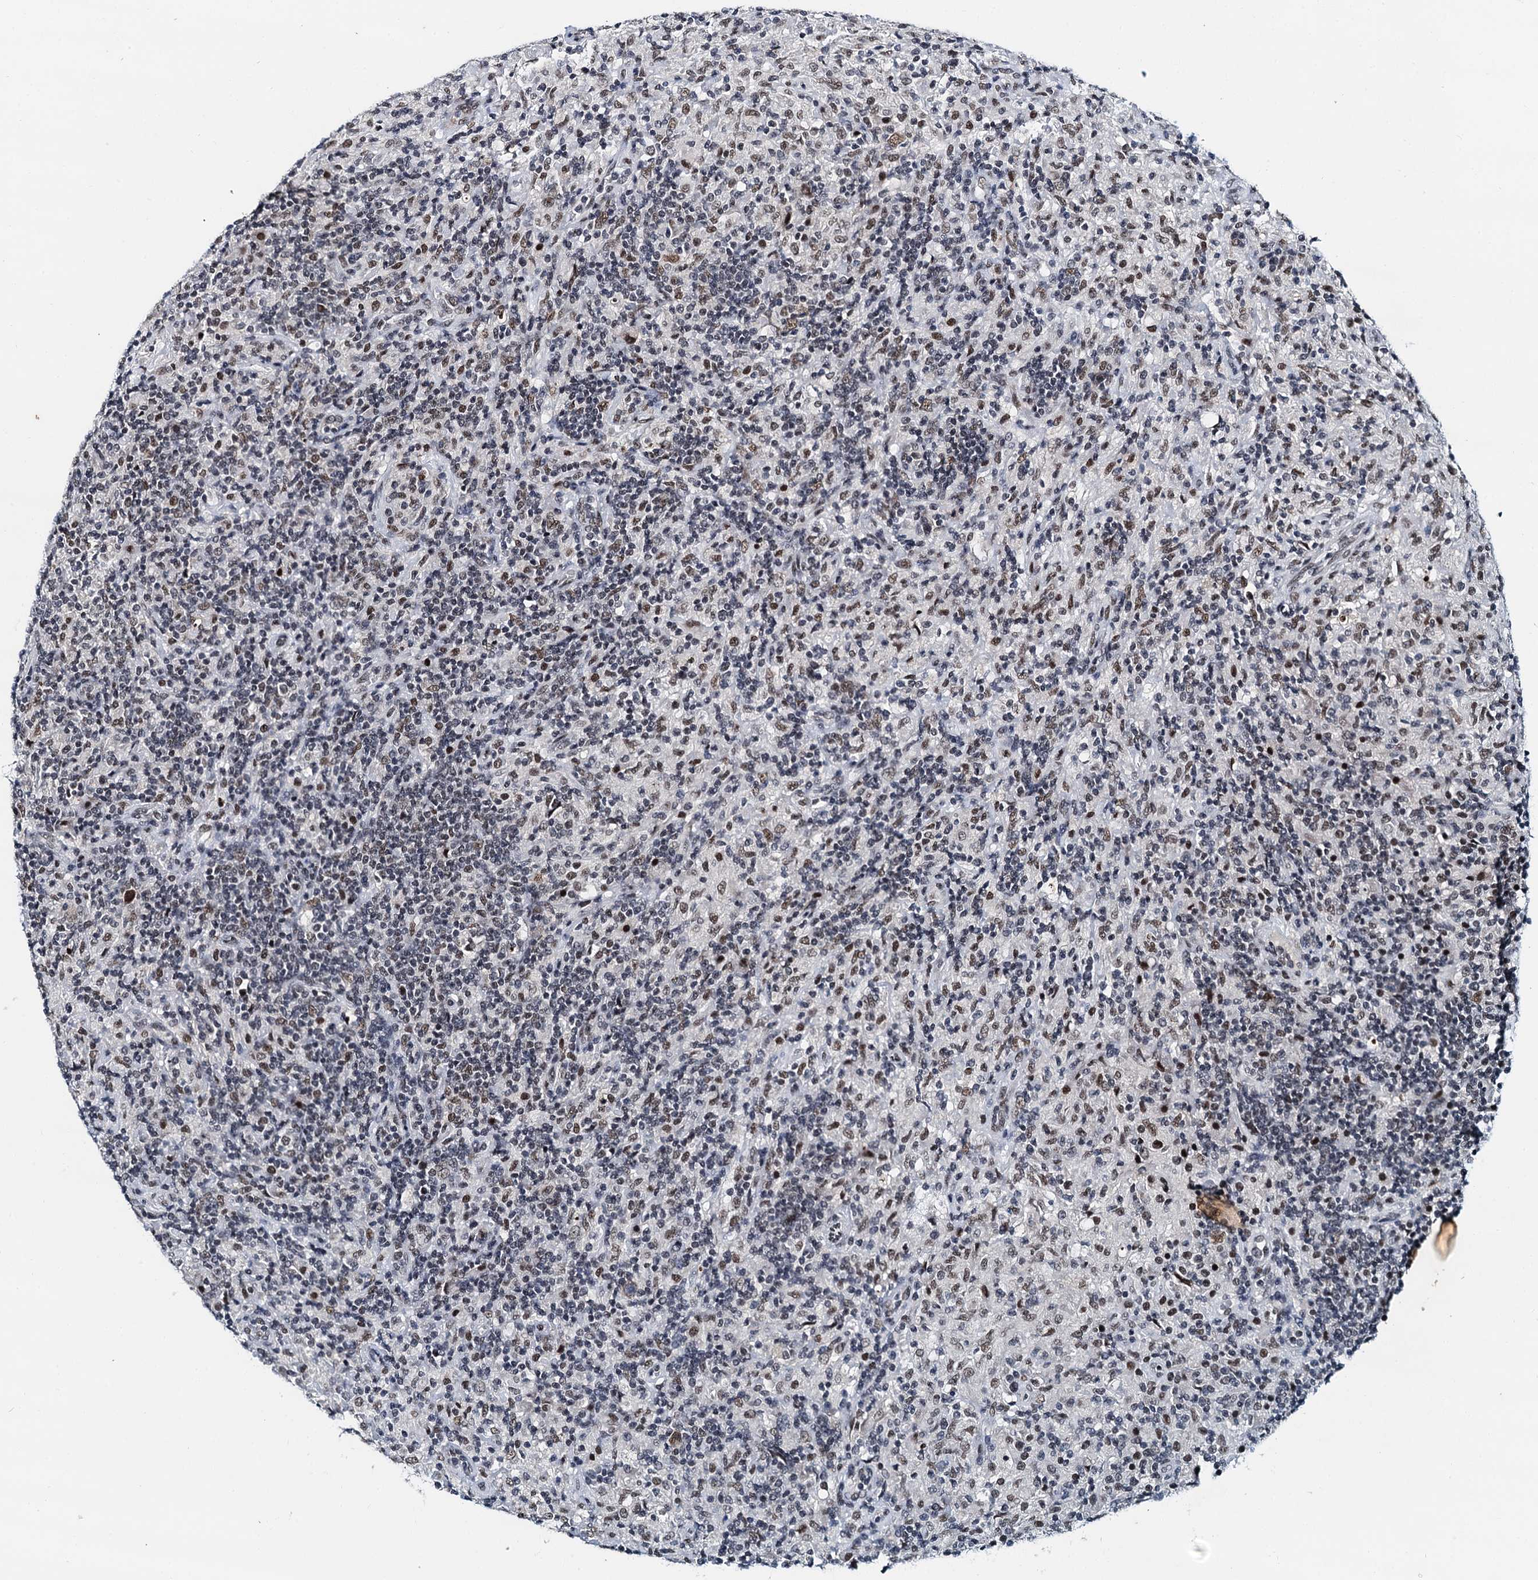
{"staining": {"intensity": "moderate", "quantity": ">75%", "location": "nuclear"}, "tissue": "lymphoma", "cell_type": "Tumor cells", "image_type": "cancer", "snomed": [{"axis": "morphology", "description": "Hodgkin's disease, NOS"}, {"axis": "topography", "description": "Lymph node"}], "caption": "IHC (DAB) staining of human lymphoma reveals moderate nuclear protein expression in about >75% of tumor cells.", "gene": "SNRPD1", "patient": {"sex": "male", "age": 70}}